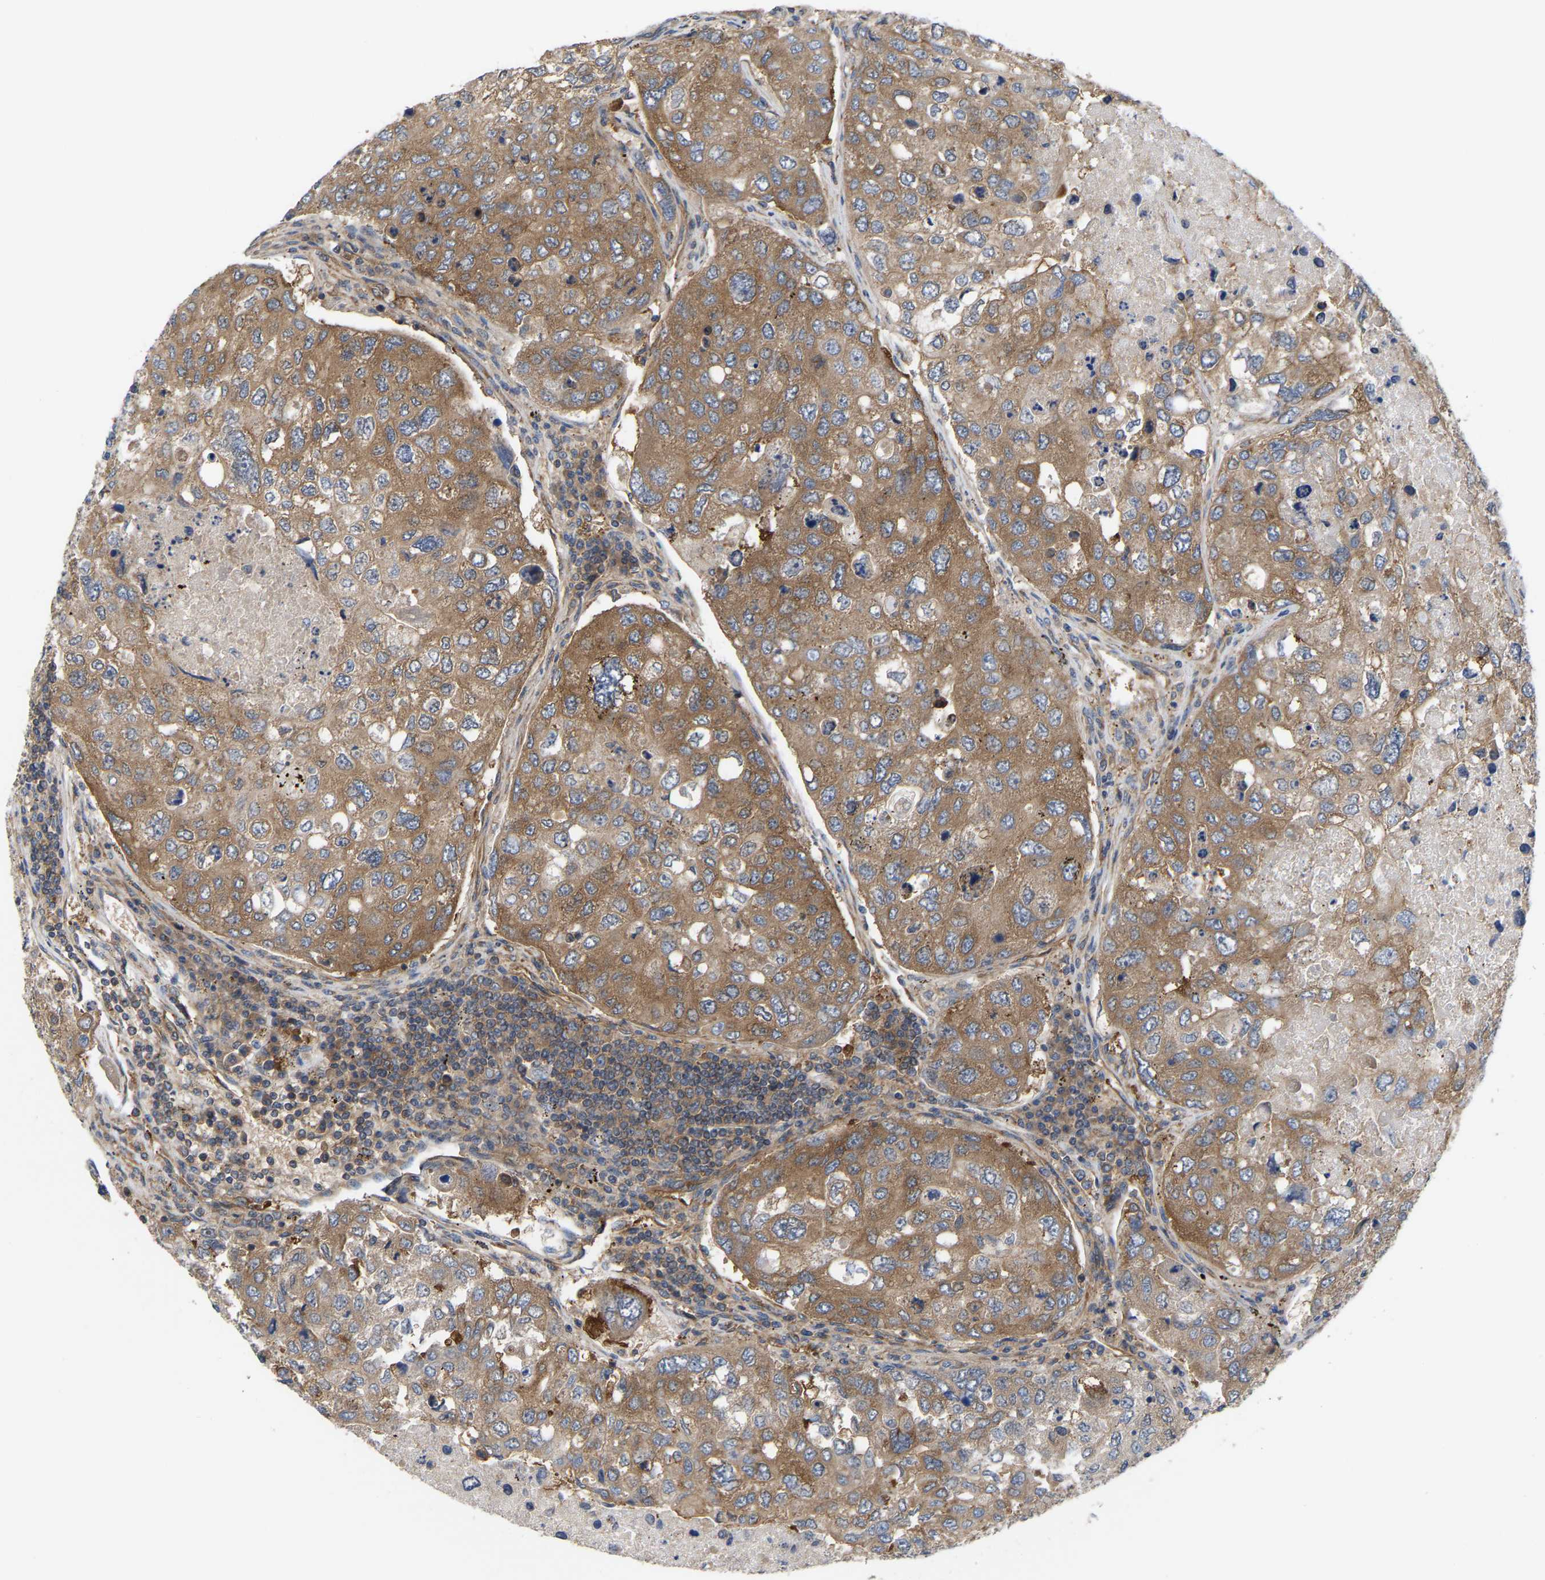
{"staining": {"intensity": "moderate", "quantity": ">75%", "location": "cytoplasmic/membranous"}, "tissue": "urothelial cancer", "cell_type": "Tumor cells", "image_type": "cancer", "snomed": [{"axis": "morphology", "description": "Urothelial carcinoma, High grade"}, {"axis": "topography", "description": "Lymph node"}, {"axis": "topography", "description": "Urinary bladder"}], "caption": "Human urothelial carcinoma (high-grade) stained with a protein marker demonstrates moderate staining in tumor cells.", "gene": "LAPTM4B", "patient": {"sex": "male", "age": 51}}